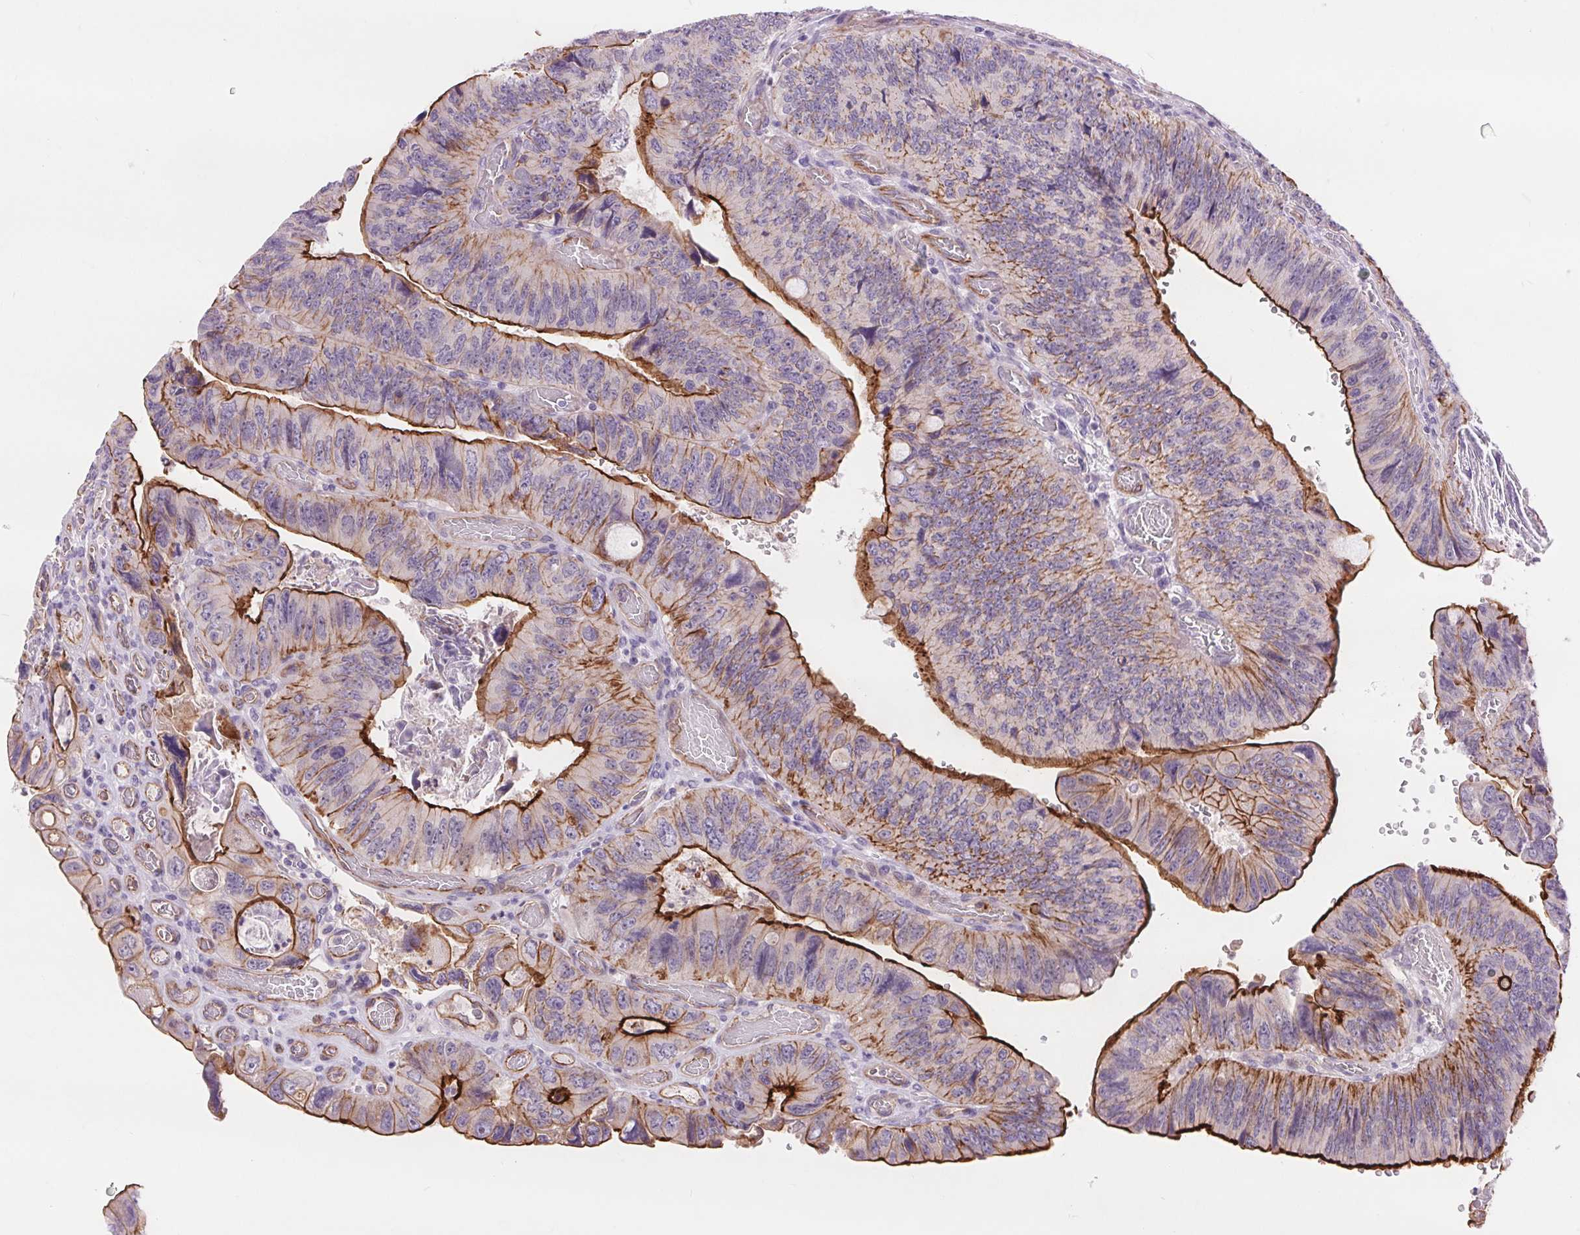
{"staining": {"intensity": "strong", "quantity": "25%-75%", "location": "cytoplasmic/membranous"}, "tissue": "colorectal cancer", "cell_type": "Tumor cells", "image_type": "cancer", "snomed": [{"axis": "morphology", "description": "Adenocarcinoma, NOS"}, {"axis": "topography", "description": "Colon"}], "caption": "Adenocarcinoma (colorectal) tissue displays strong cytoplasmic/membranous expression in about 25%-75% of tumor cells", "gene": "DIXDC1", "patient": {"sex": "female", "age": 84}}